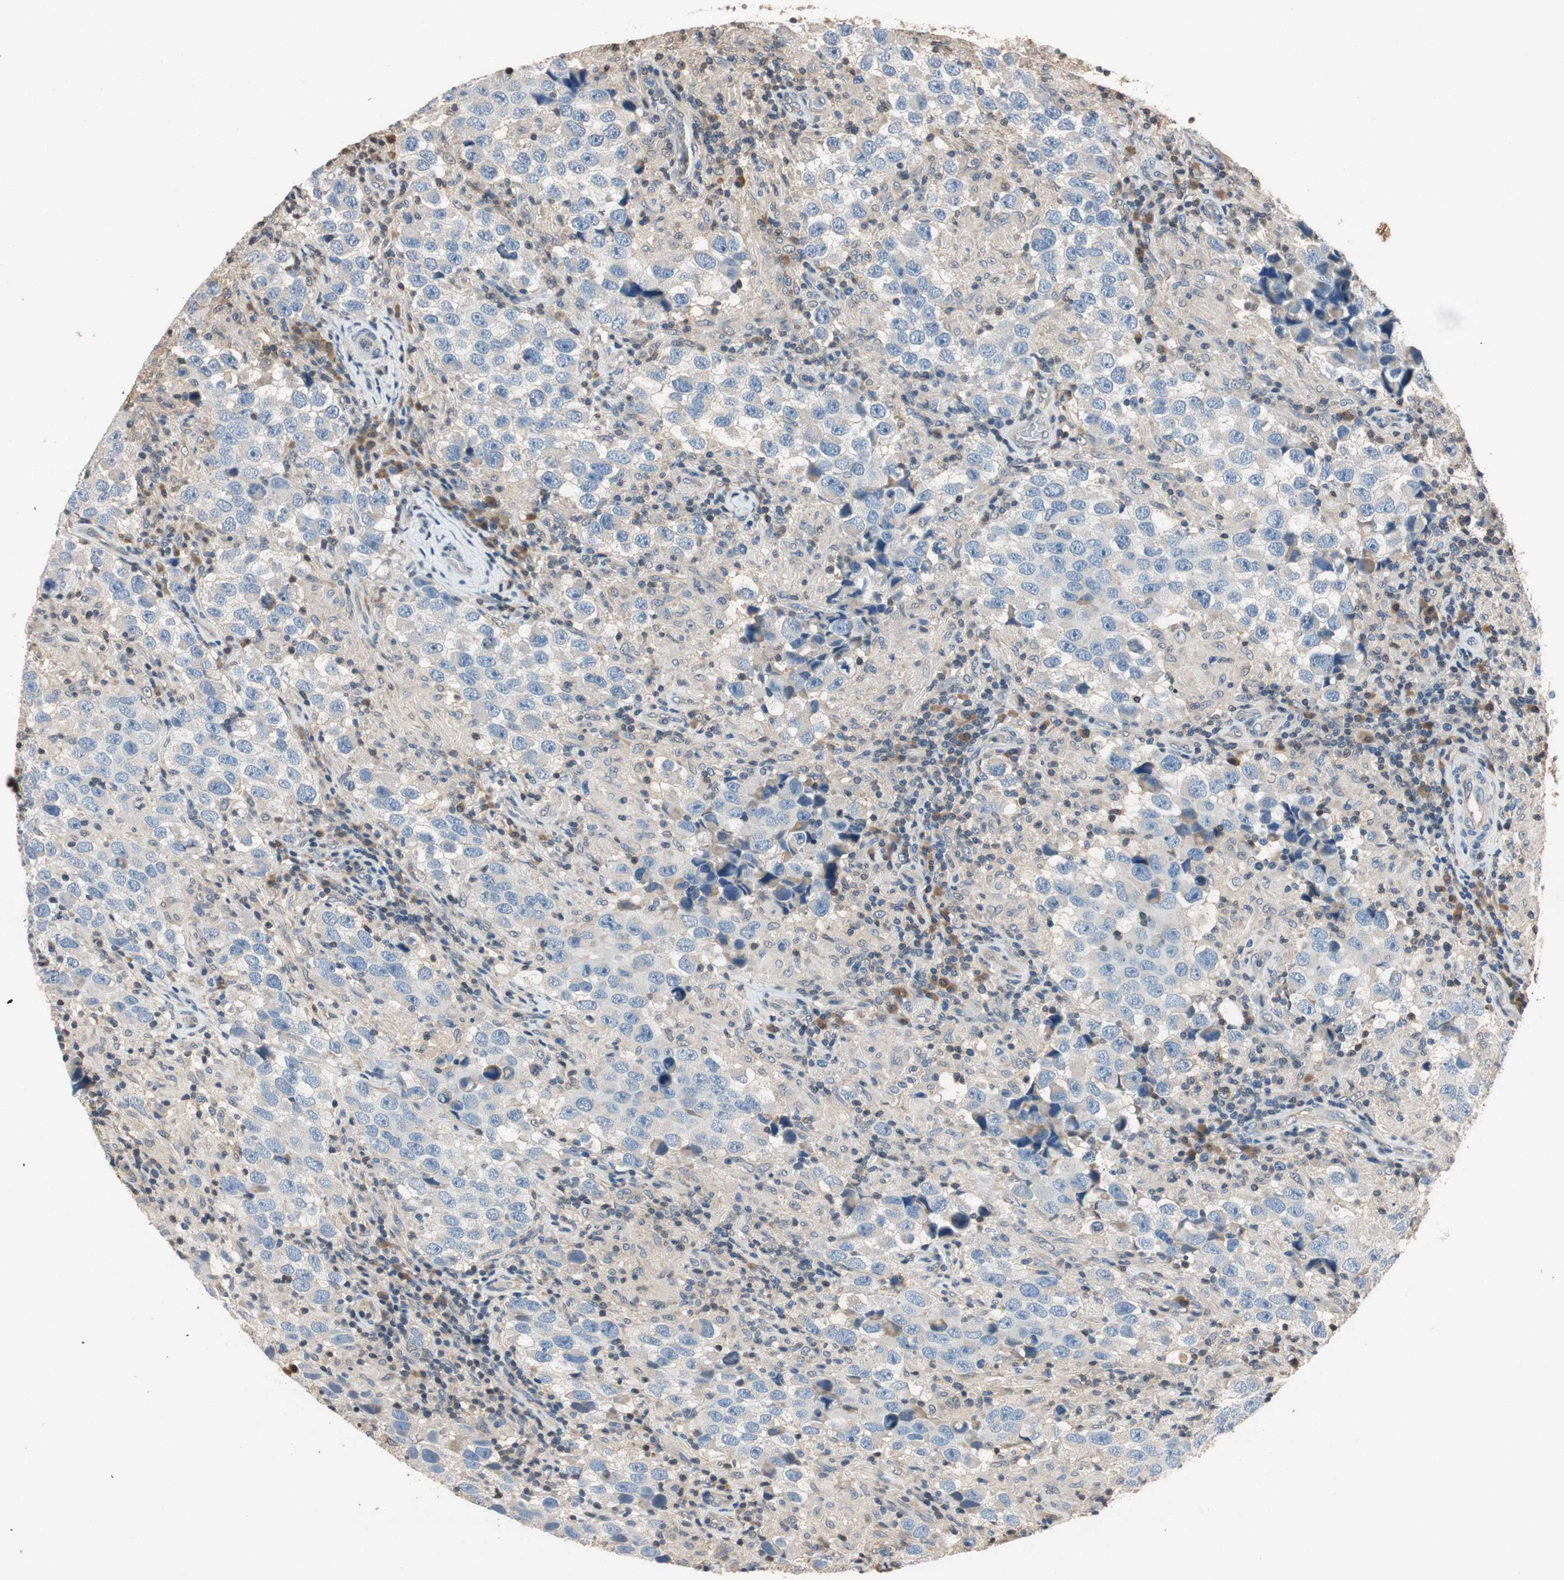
{"staining": {"intensity": "negative", "quantity": "none", "location": "none"}, "tissue": "testis cancer", "cell_type": "Tumor cells", "image_type": "cancer", "snomed": [{"axis": "morphology", "description": "Carcinoma, Embryonal, NOS"}, {"axis": "topography", "description": "Testis"}], "caption": "IHC micrograph of neoplastic tissue: embryonal carcinoma (testis) stained with DAB exhibits no significant protein staining in tumor cells. (DAB (3,3'-diaminobenzidine) IHC, high magnification).", "gene": "SERPINB5", "patient": {"sex": "male", "age": 21}}